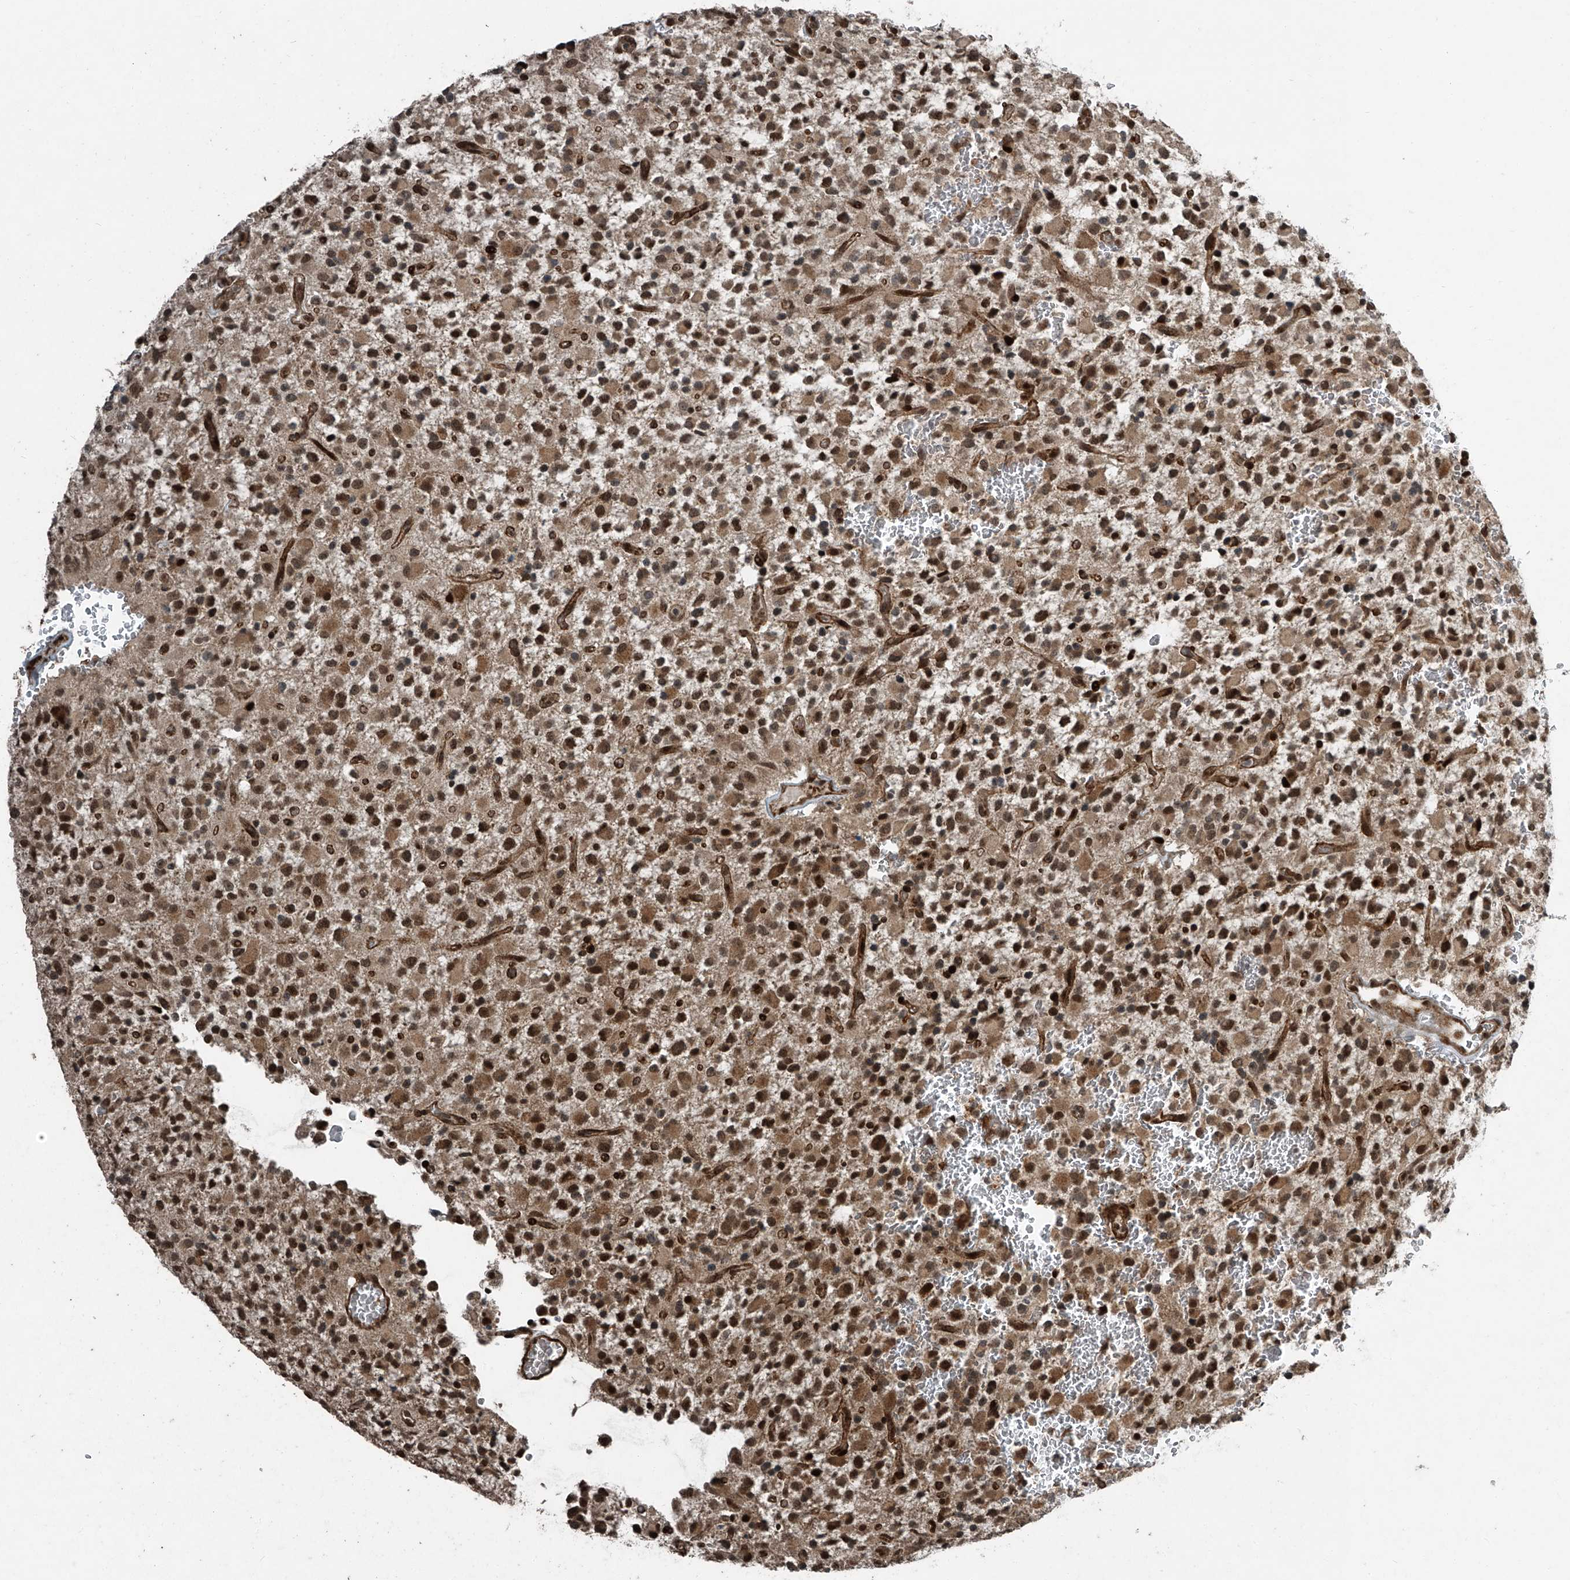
{"staining": {"intensity": "strong", "quantity": ">75%", "location": "cytoplasmic/membranous,nuclear"}, "tissue": "glioma", "cell_type": "Tumor cells", "image_type": "cancer", "snomed": [{"axis": "morphology", "description": "Glioma, malignant, High grade"}, {"axis": "topography", "description": "Brain"}], "caption": "DAB immunohistochemical staining of human malignant glioma (high-grade) demonstrates strong cytoplasmic/membranous and nuclear protein positivity in approximately >75% of tumor cells.", "gene": "ZNF570", "patient": {"sex": "male", "age": 34}}